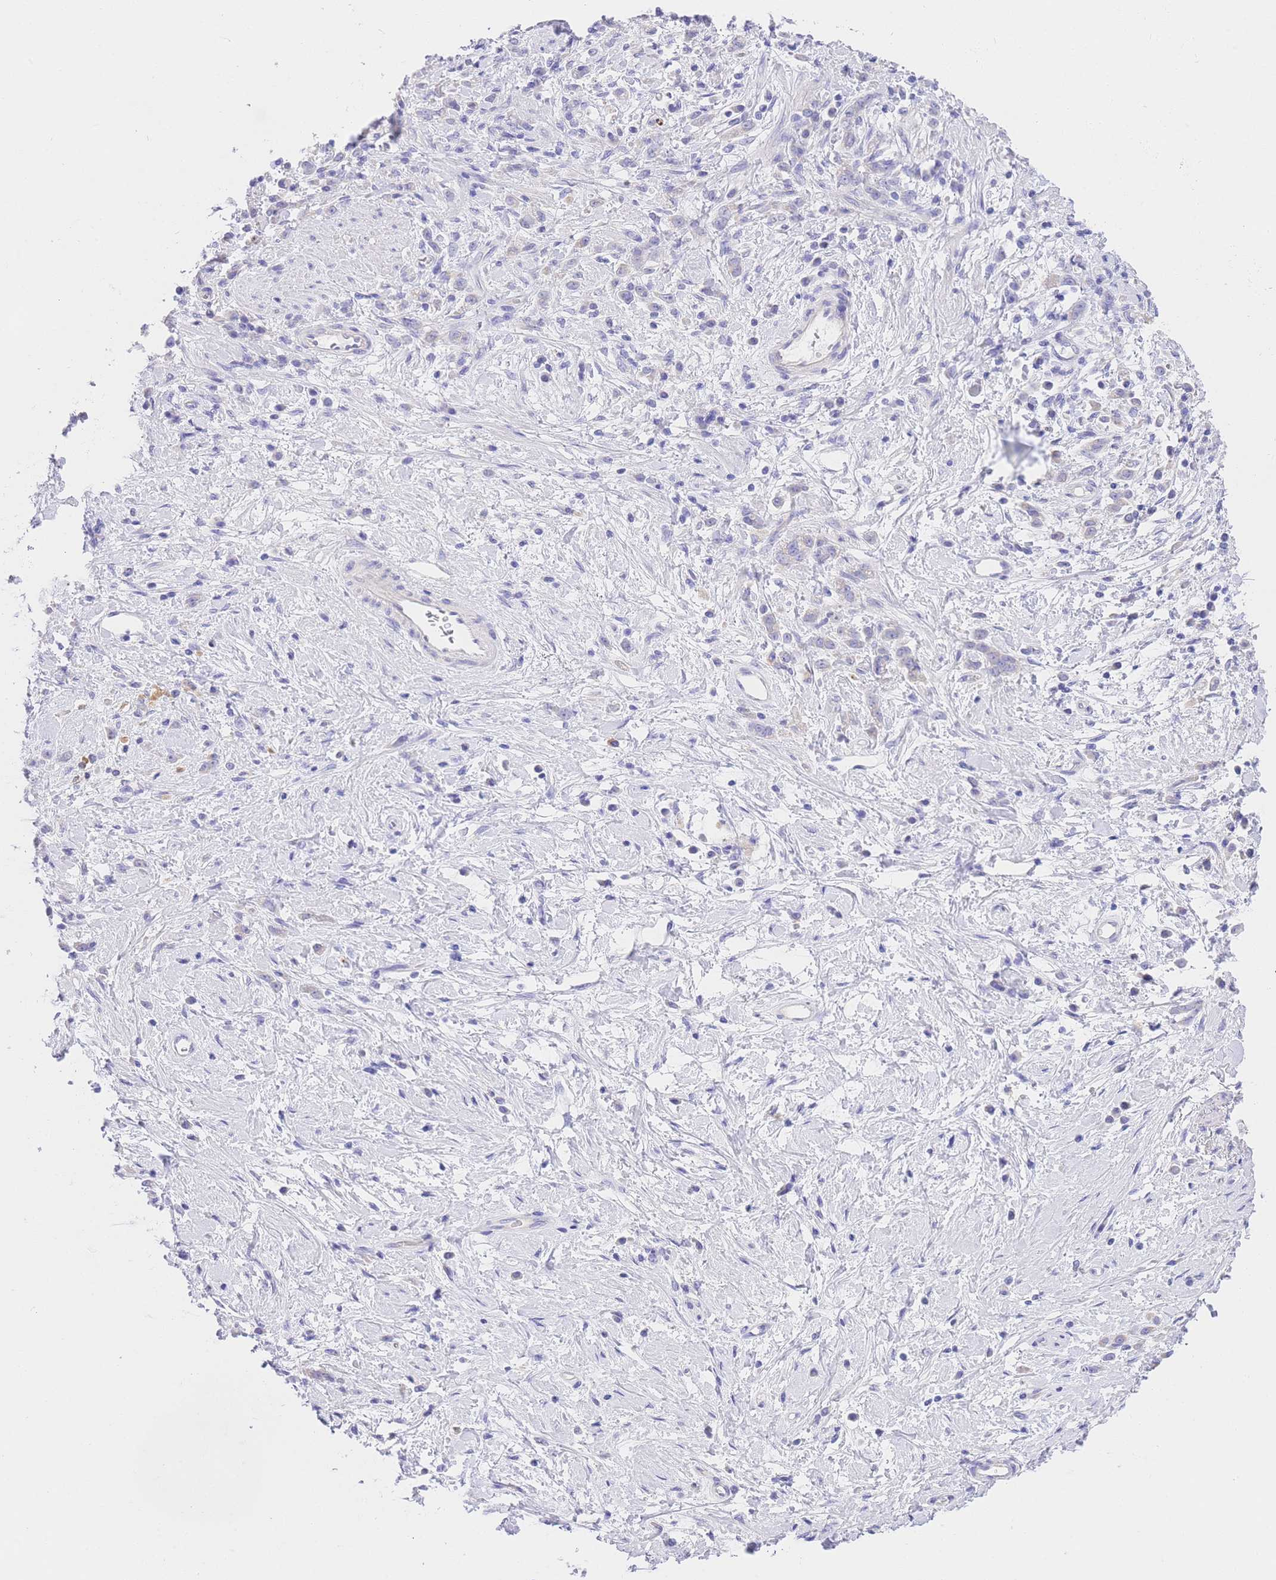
{"staining": {"intensity": "negative", "quantity": "none", "location": "none"}, "tissue": "stomach cancer", "cell_type": "Tumor cells", "image_type": "cancer", "snomed": [{"axis": "morphology", "description": "Adenocarcinoma, NOS"}, {"axis": "topography", "description": "Stomach"}], "caption": "High power microscopy histopathology image of an immunohistochemistry photomicrograph of stomach cancer (adenocarcinoma), revealing no significant staining in tumor cells.", "gene": "EPN2", "patient": {"sex": "female", "age": 60}}